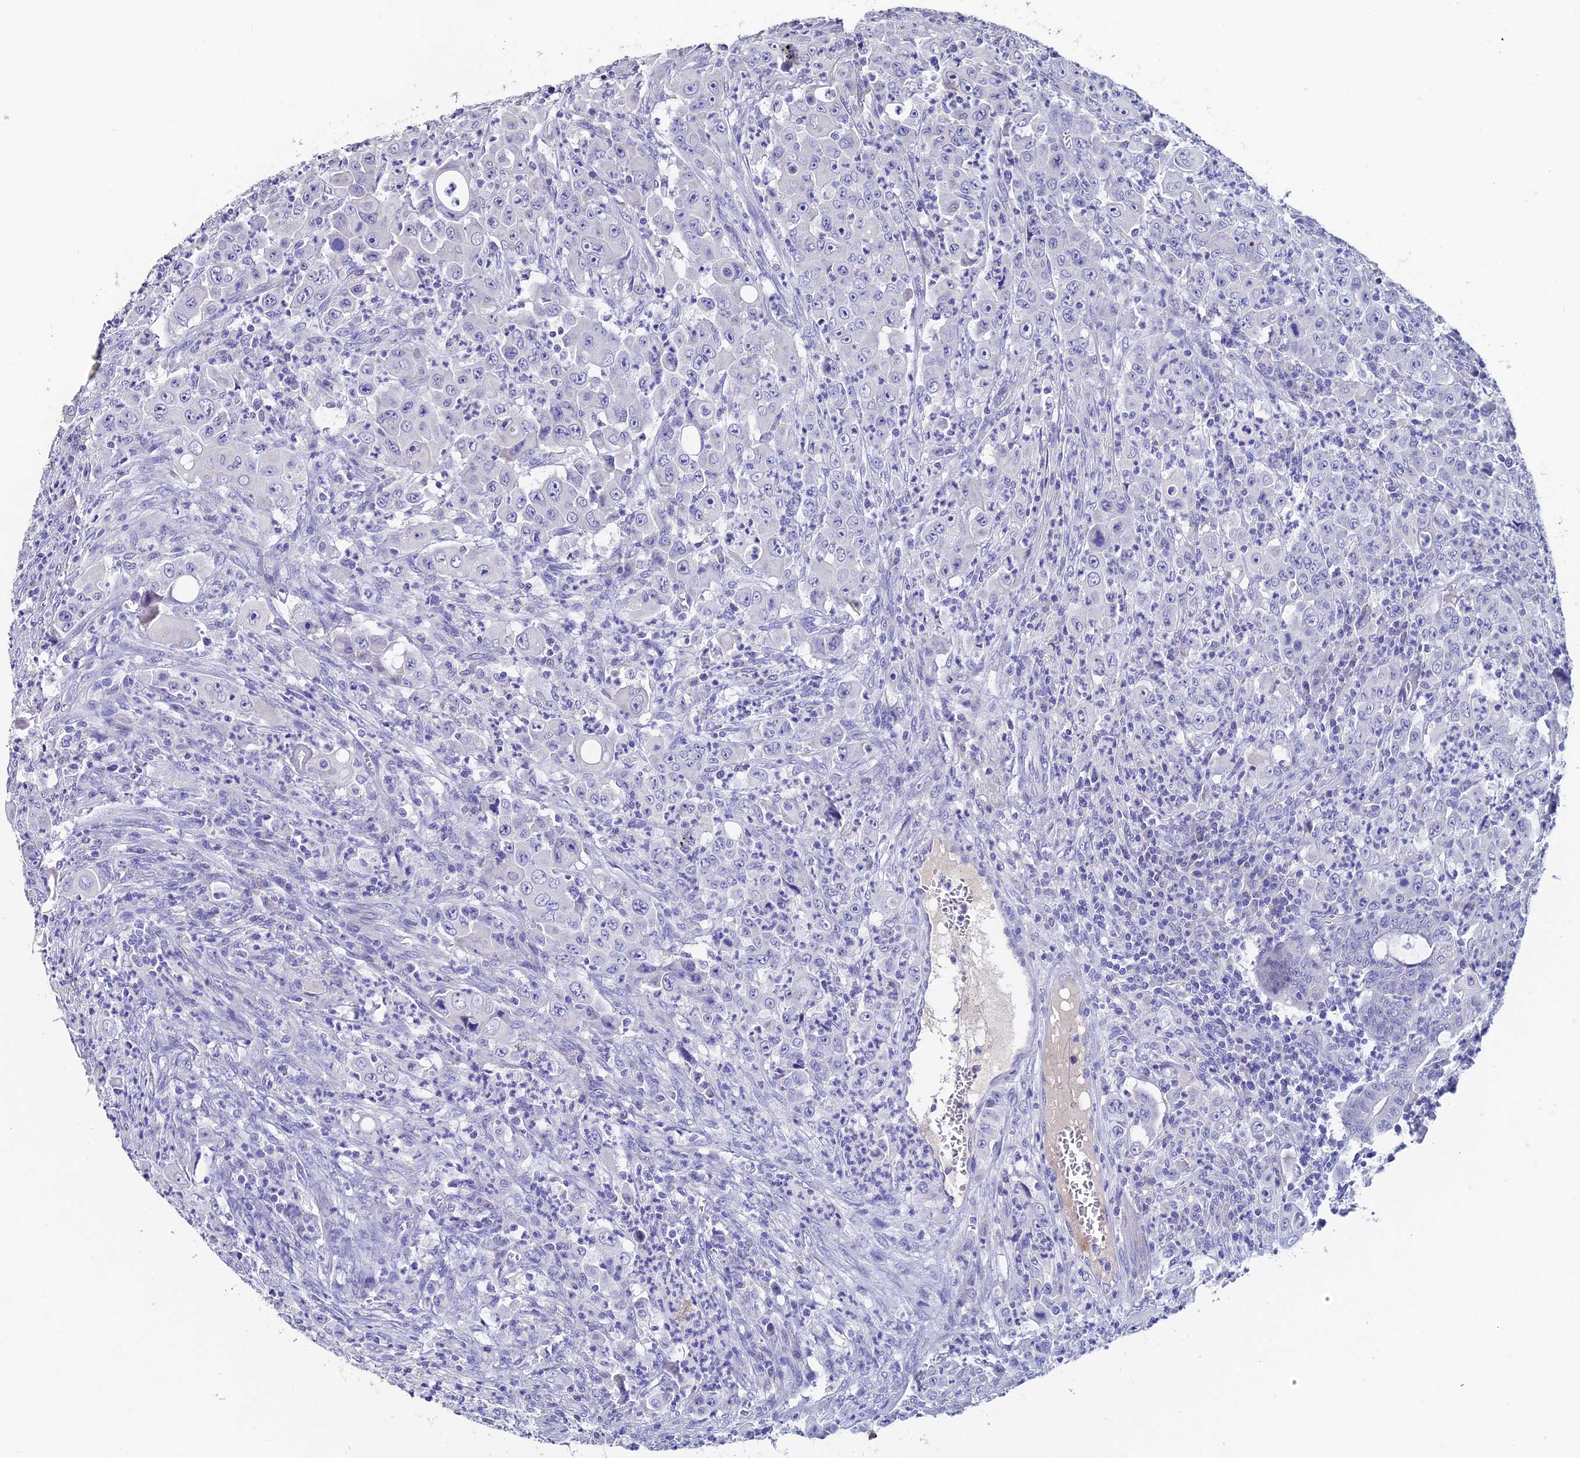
{"staining": {"intensity": "negative", "quantity": "none", "location": "none"}, "tissue": "colorectal cancer", "cell_type": "Tumor cells", "image_type": "cancer", "snomed": [{"axis": "morphology", "description": "Adenocarcinoma, NOS"}, {"axis": "topography", "description": "Colon"}], "caption": "Protein analysis of colorectal adenocarcinoma reveals no significant positivity in tumor cells.", "gene": "ESRRG", "patient": {"sex": "male", "age": 51}}